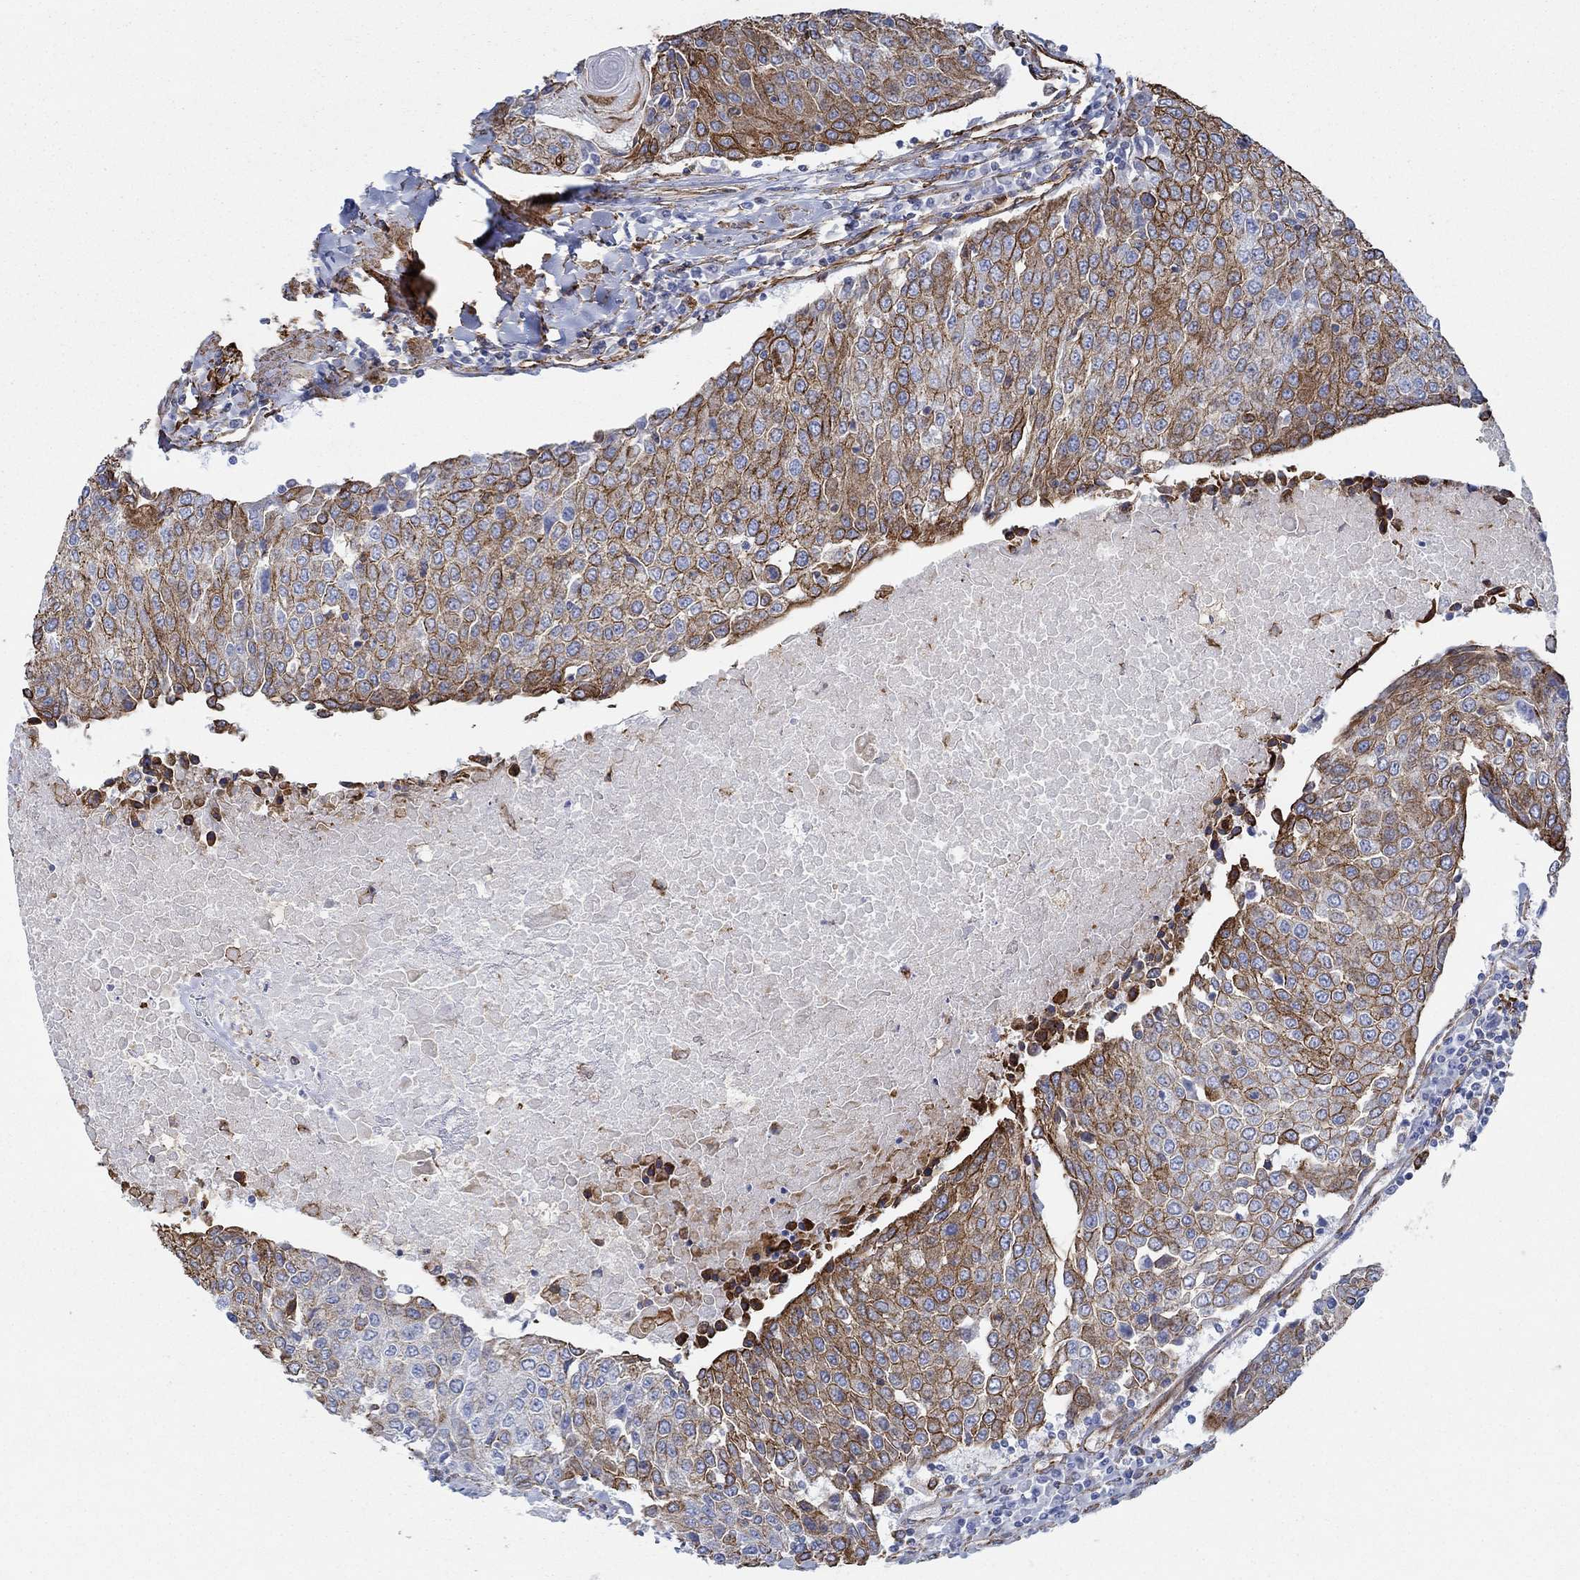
{"staining": {"intensity": "strong", "quantity": "<25%", "location": "cytoplasmic/membranous"}, "tissue": "urothelial cancer", "cell_type": "Tumor cells", "image_type": "cancer", "snomed": [{"axis": "morphology", "description": "Urothelial carcinoma, High grade"}, {"axis": "topography", "description": "Urinary bladder"}], "caption": "Strong cytoplasmic/membranous positivity for a protein is appreciated in approximately <25% of tumor cells of high-grade urothelial carcinoma using immunohistochemistry.", "gene": "STC2", "patient": {"sex": "female", "age": 85}}